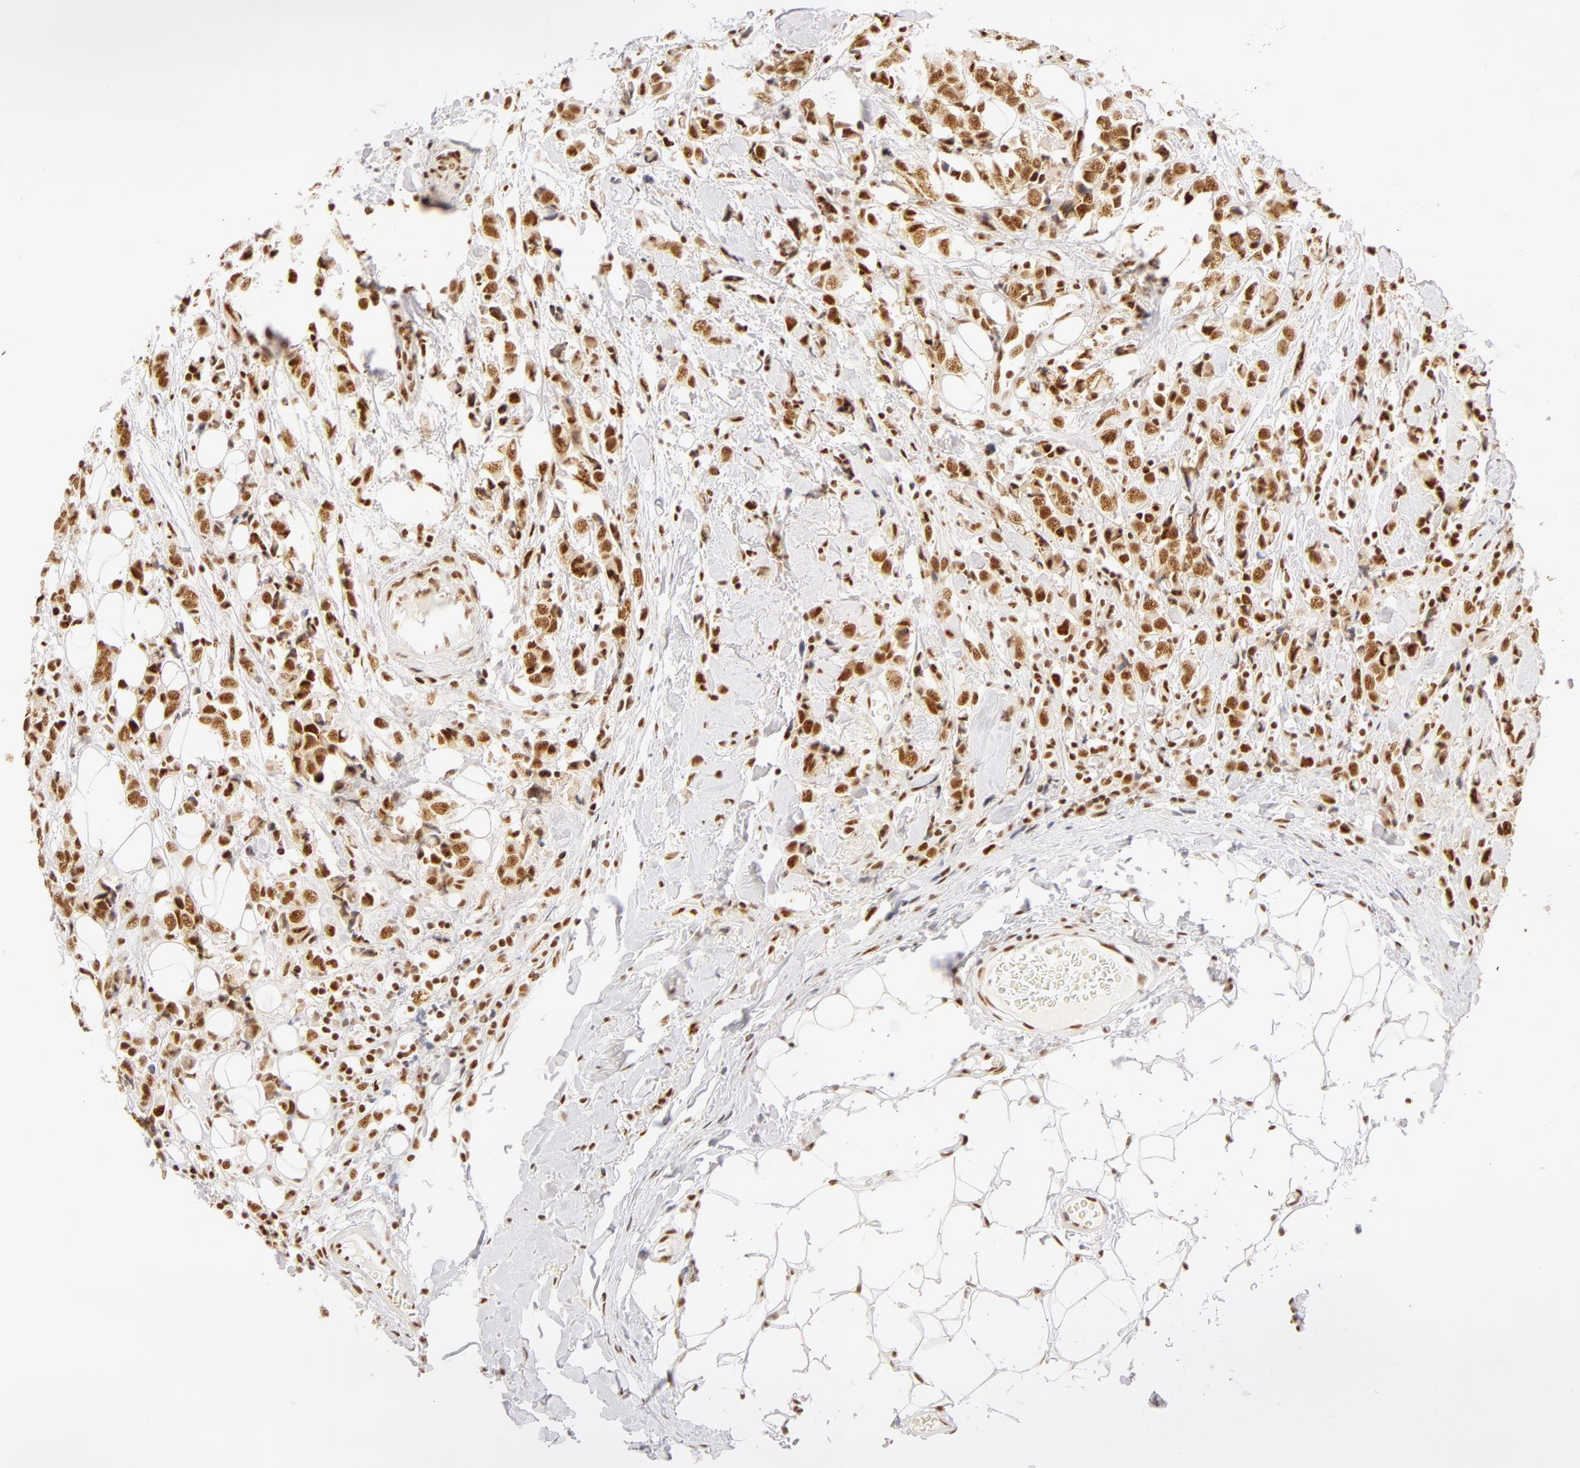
{"staining": {"intensity": "moderate", "quantity": ">75%", "location": "nuclear"}, "tissue": "breast cancer", "cell_type": "Tumor cells", "image_type": "cancer", "snomed": [{"axis": "morphology", "description": "Lobular carcinoma"}, {"axis": "topography", "description": "Breast"}], "caption": "Protein staining of breast cancer (lobular carcinoma) tissue shows moderate nuclear staining in about >75% of tumor cells.", "gene": "RBM39", "patient": {"sex": "female", "age": 57}}